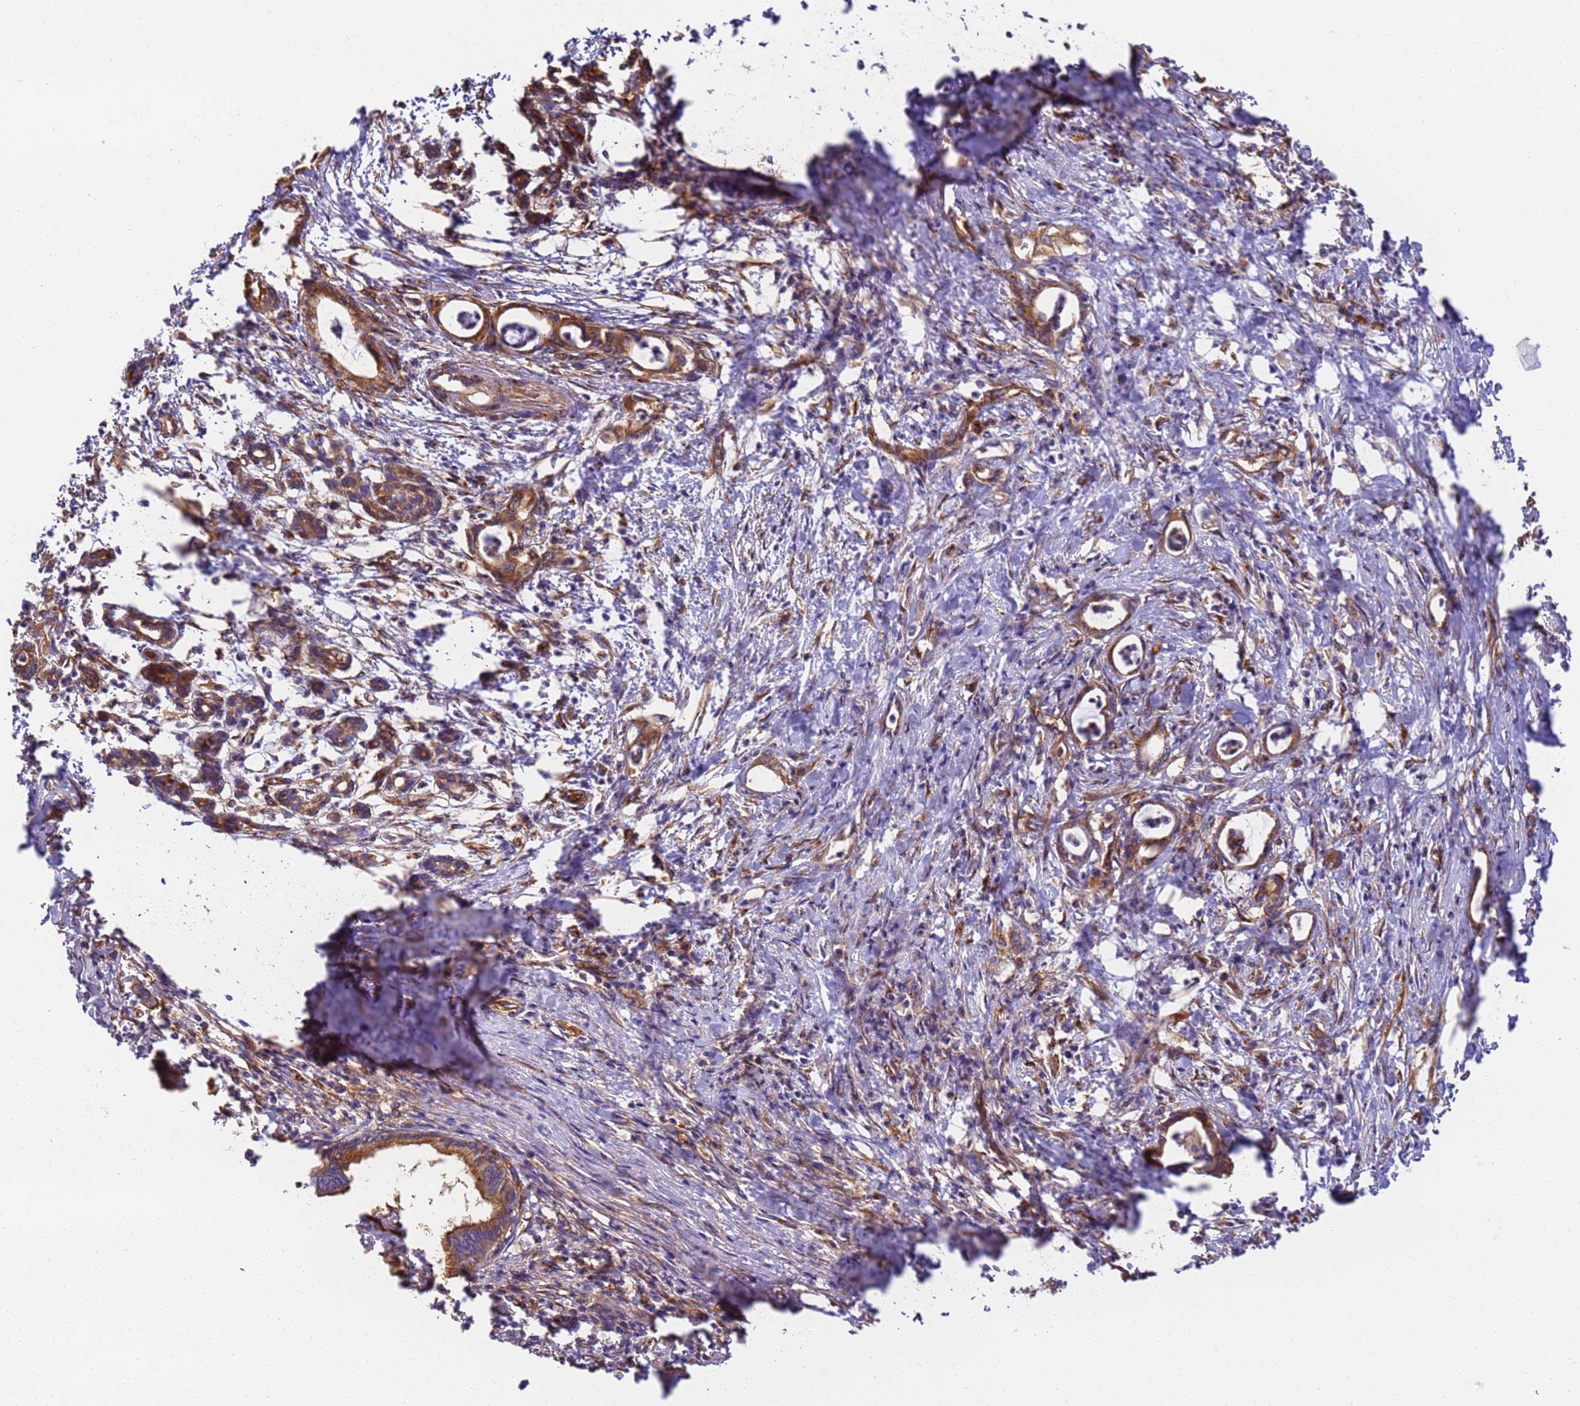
{"staining": {"intensity": "moderate", "quantity": ">75%", "location": "cytoplasmic/membranous"}, "tissue": "pancreatic cancer", "cell_type": "Tumor cells", "image_type": "cancer", "snomed": [{"axis": "morphology", "description": "Adenocarcinoma, NOS"}, {"axis": "topography", "description": "Pancreas"}], "caption": "Tumor cells display medium levels of moderate cytoplasmic/membranous staining in approximately >75% of cells in human pancreatic cancer.", "gene": "DYNC1I2", "patient": {"sex": "female", "age": 55}}